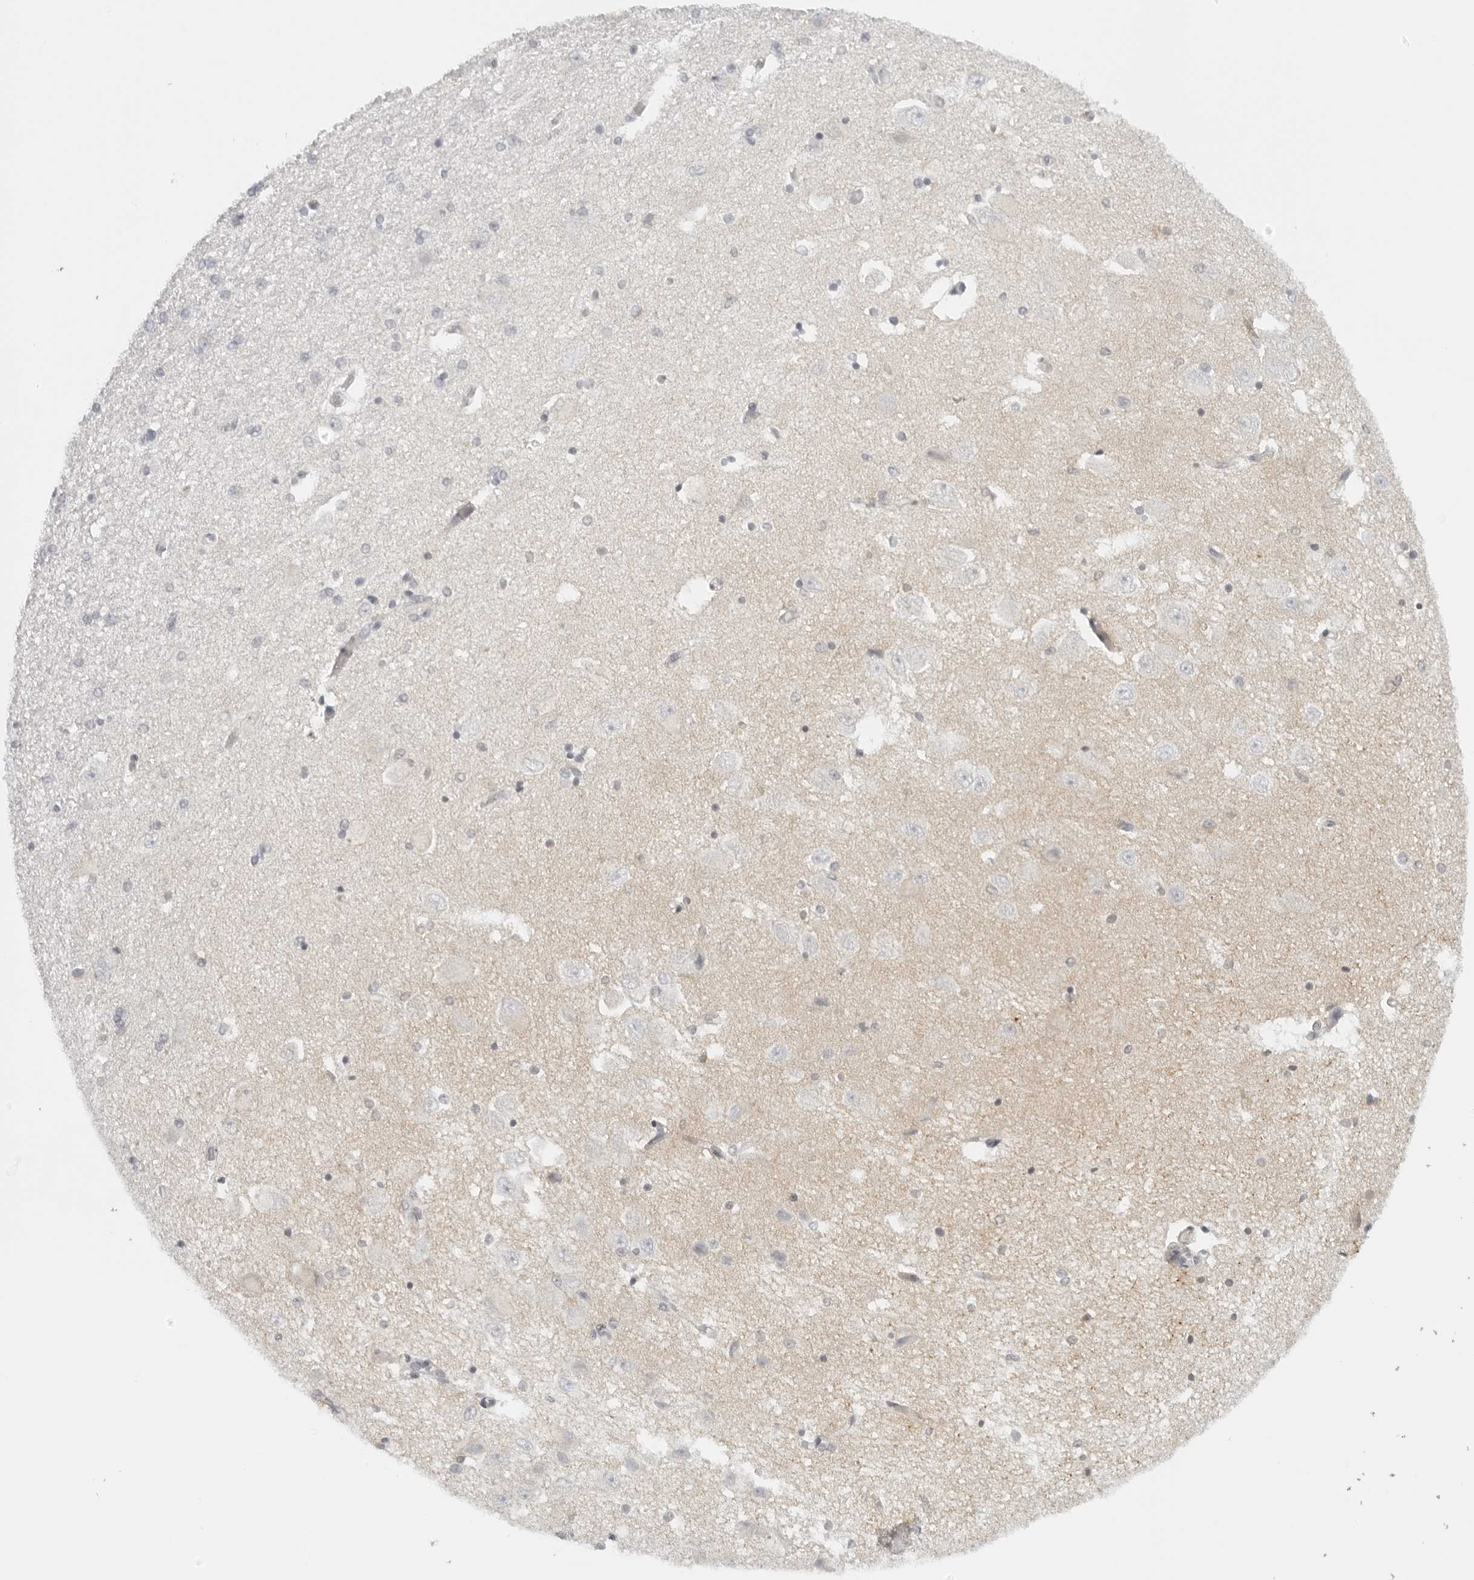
{"staining": {"intensity": "negative", "quantity": "none", "location": "none"}, "tissue": "hippocampus", "cell_type": "Glial cells", "image_type": "normal", "snomed": [{"axis": "morphology", "description": "Normal tissue, NOS"}, {"axis": "topography", "description": "Hippocampus"}], "caption": "A high-resolution image shows immunohistochemistry (IHC) staining of unremarkable hippocampus, which displays no significant expression in glial cells.", "gene": "RPS6KC1", "patient": {"sex": "female", "age": 54}}